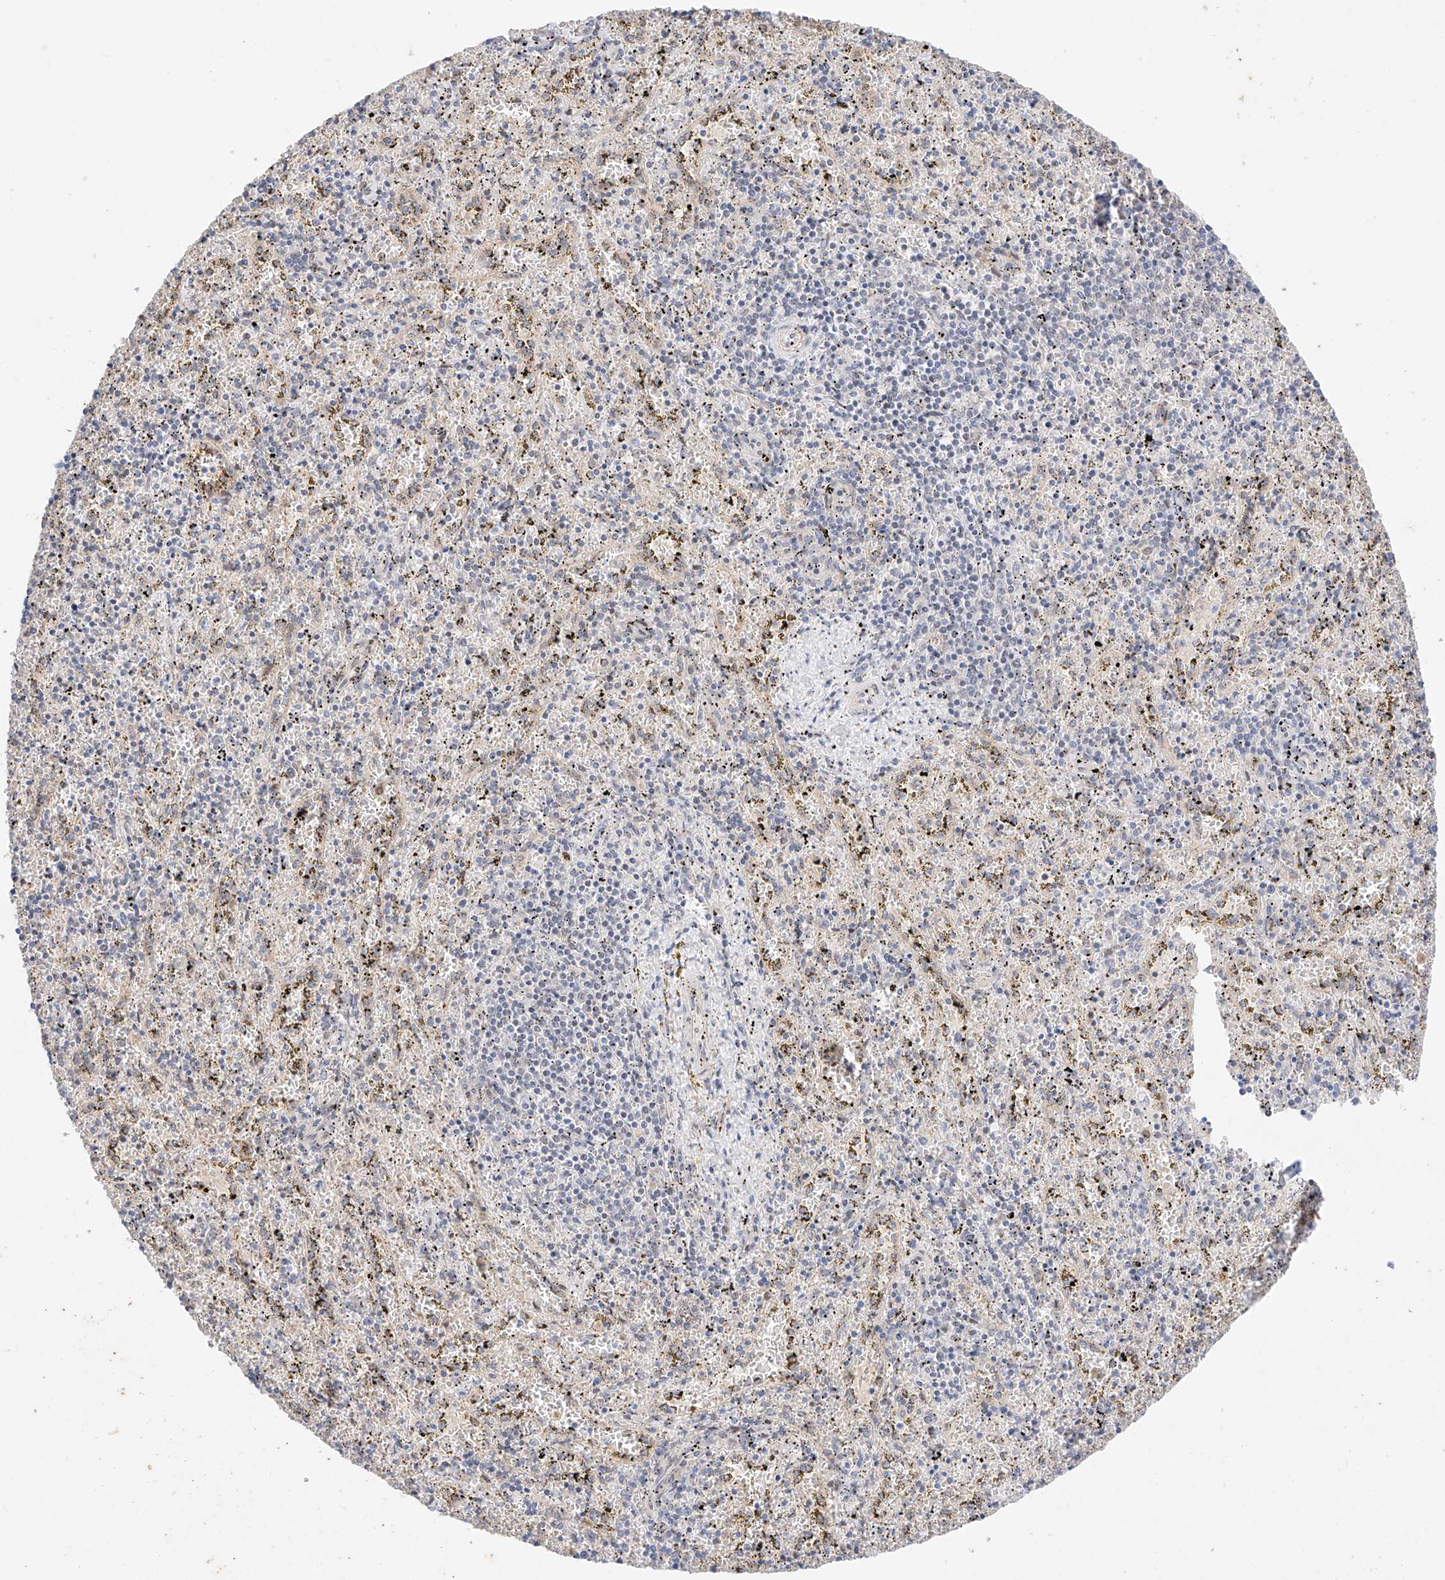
{"staining": {"intensity": "negative", "quantity": "none", "location": "none"}, "tissue": "spleen", "cell_type": "Cells in red pulp", "image_type": "normal", "snomed": [{"axis": "morphology", "description": "Normal tissue, NOS"}, {"axis": "topography", "description": "Spleen"}], "caption": "DAB (3,3'-diaminobenzidine) immunohistochemical staining of normal human spleen exhibits no significant positivity in cells in red pulp. (Immunohistochemistry, brightfield microscopy, high magnification).", "gene": "GCNT1", "patient": {"sex": "male", "age": 11}}